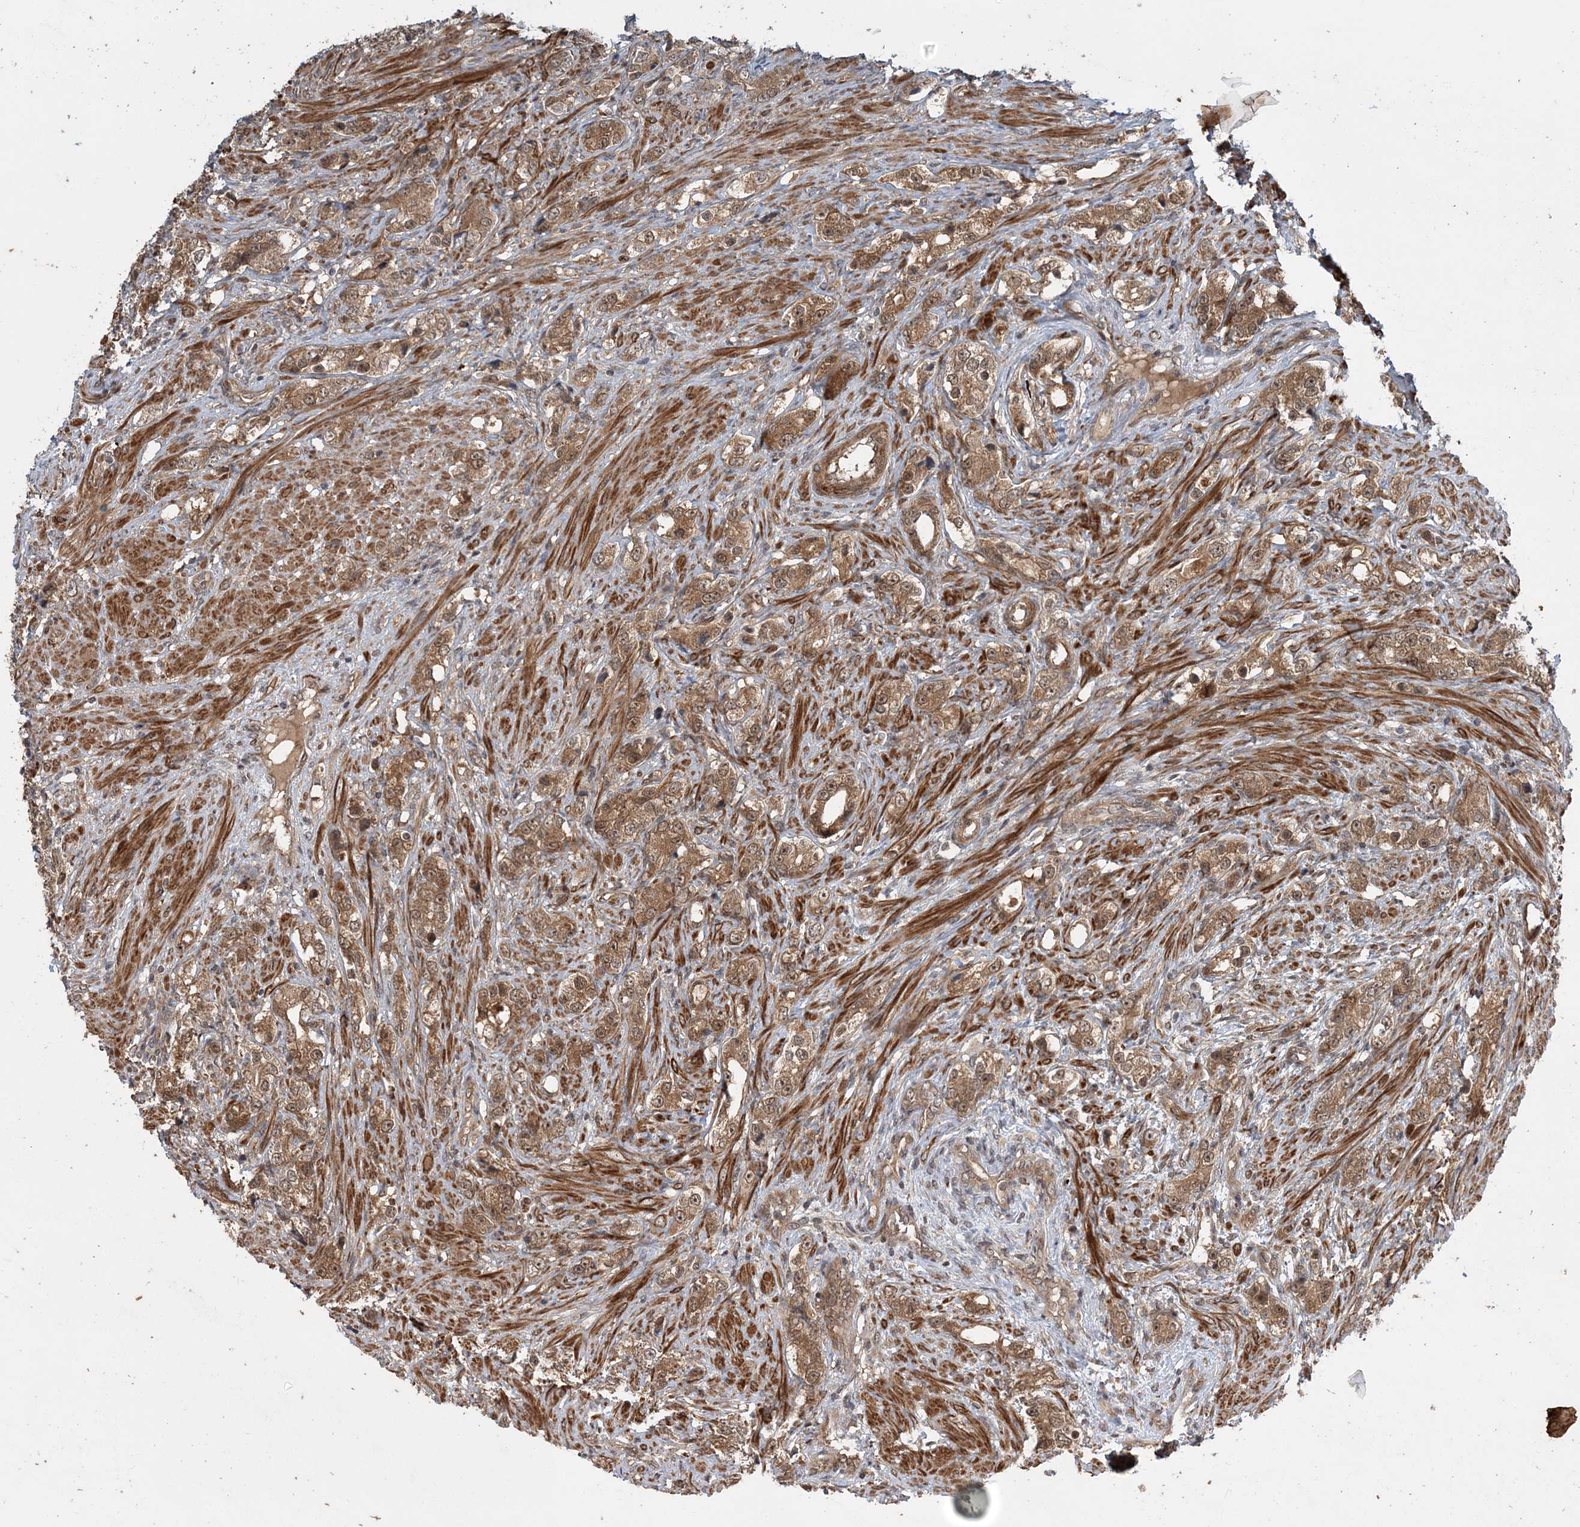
{"staining": {"intensity": "moderate", "quantity": ">75%", "location": "cytoplasmic/membranous,nuclear"}, "tissue": "prostate cancer", "cell_type": "Tumor cells", "image_type": "cancer", "snomed": [{"axis": "morphology", "description": "Adenocarcinoma, High grade"}, {"axis": "topography", "description": "Prostate"}], "caption": "Approximately >75% of tumor cells in human adenocarcinoma (high-grade) (prostate) demonstrate moderate cytoplasmic/membranous and nuclear protein positivity as visualized by brown immunohistochemical staining.", "gene": "UBTD2", "patient": {"sex": "male", "age": 63}}